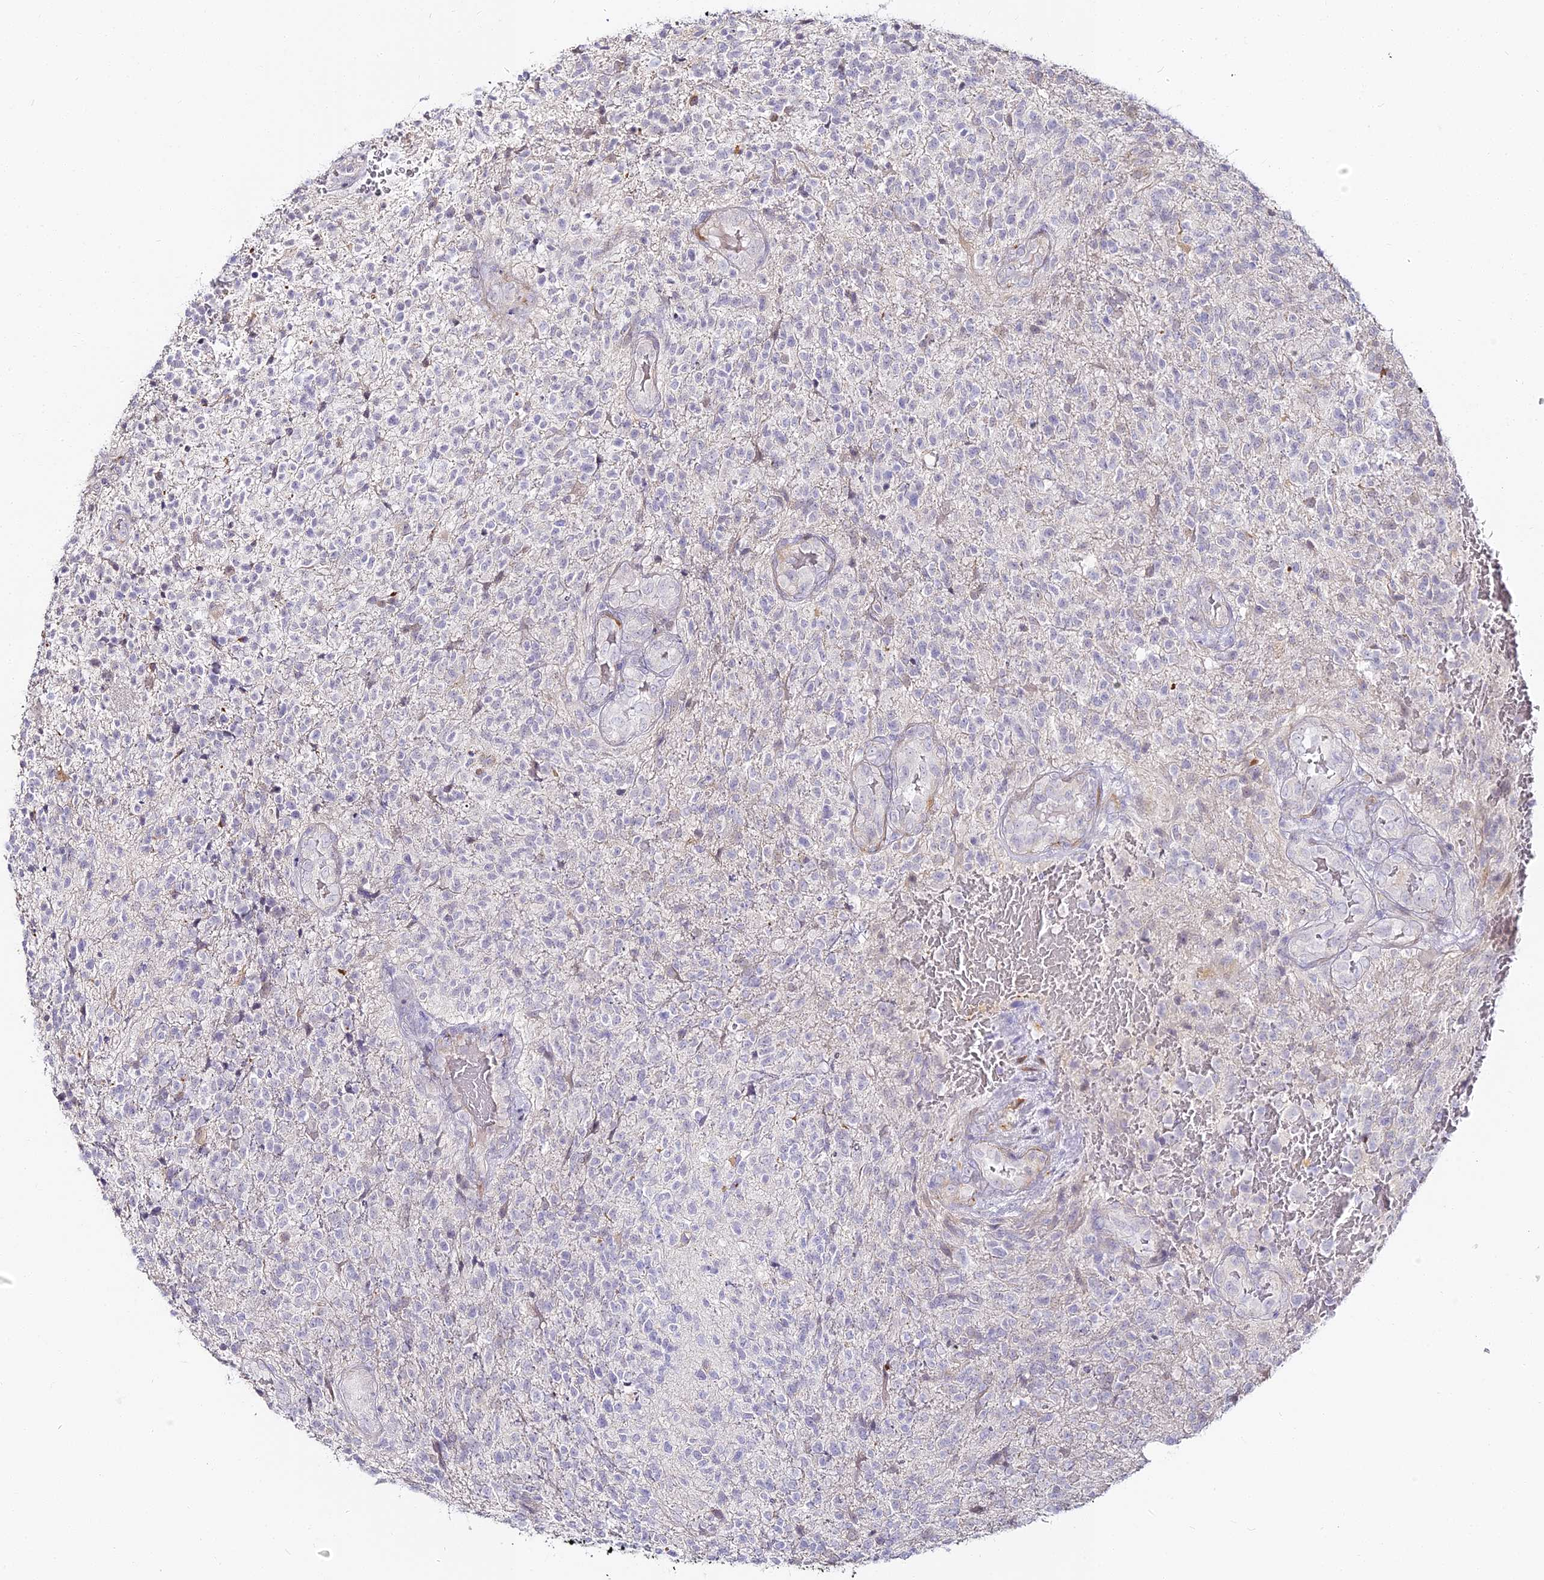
{"staining": {"intensity": "negative", "quantity": "none", "location": "none"}, "tissue": "glioma", "cell_type": "Tumor cells", "image_type": "cancer", "snomed": [{"axis": "morphology", "description": "Glioma, malignant, High grade"}, {"axis": "topography", "description": "Brain"}], "caption": "The image displays no significant positivity in tumor cells of malignant glioma (high-grade). The staining is performed using DAB (3,3'-diaminobenzidine) brown chromogen with nuclei counter-stained in using hematoxylin.", "gene": "ALPG", "patient": {"sex": "male", "age": 56}}